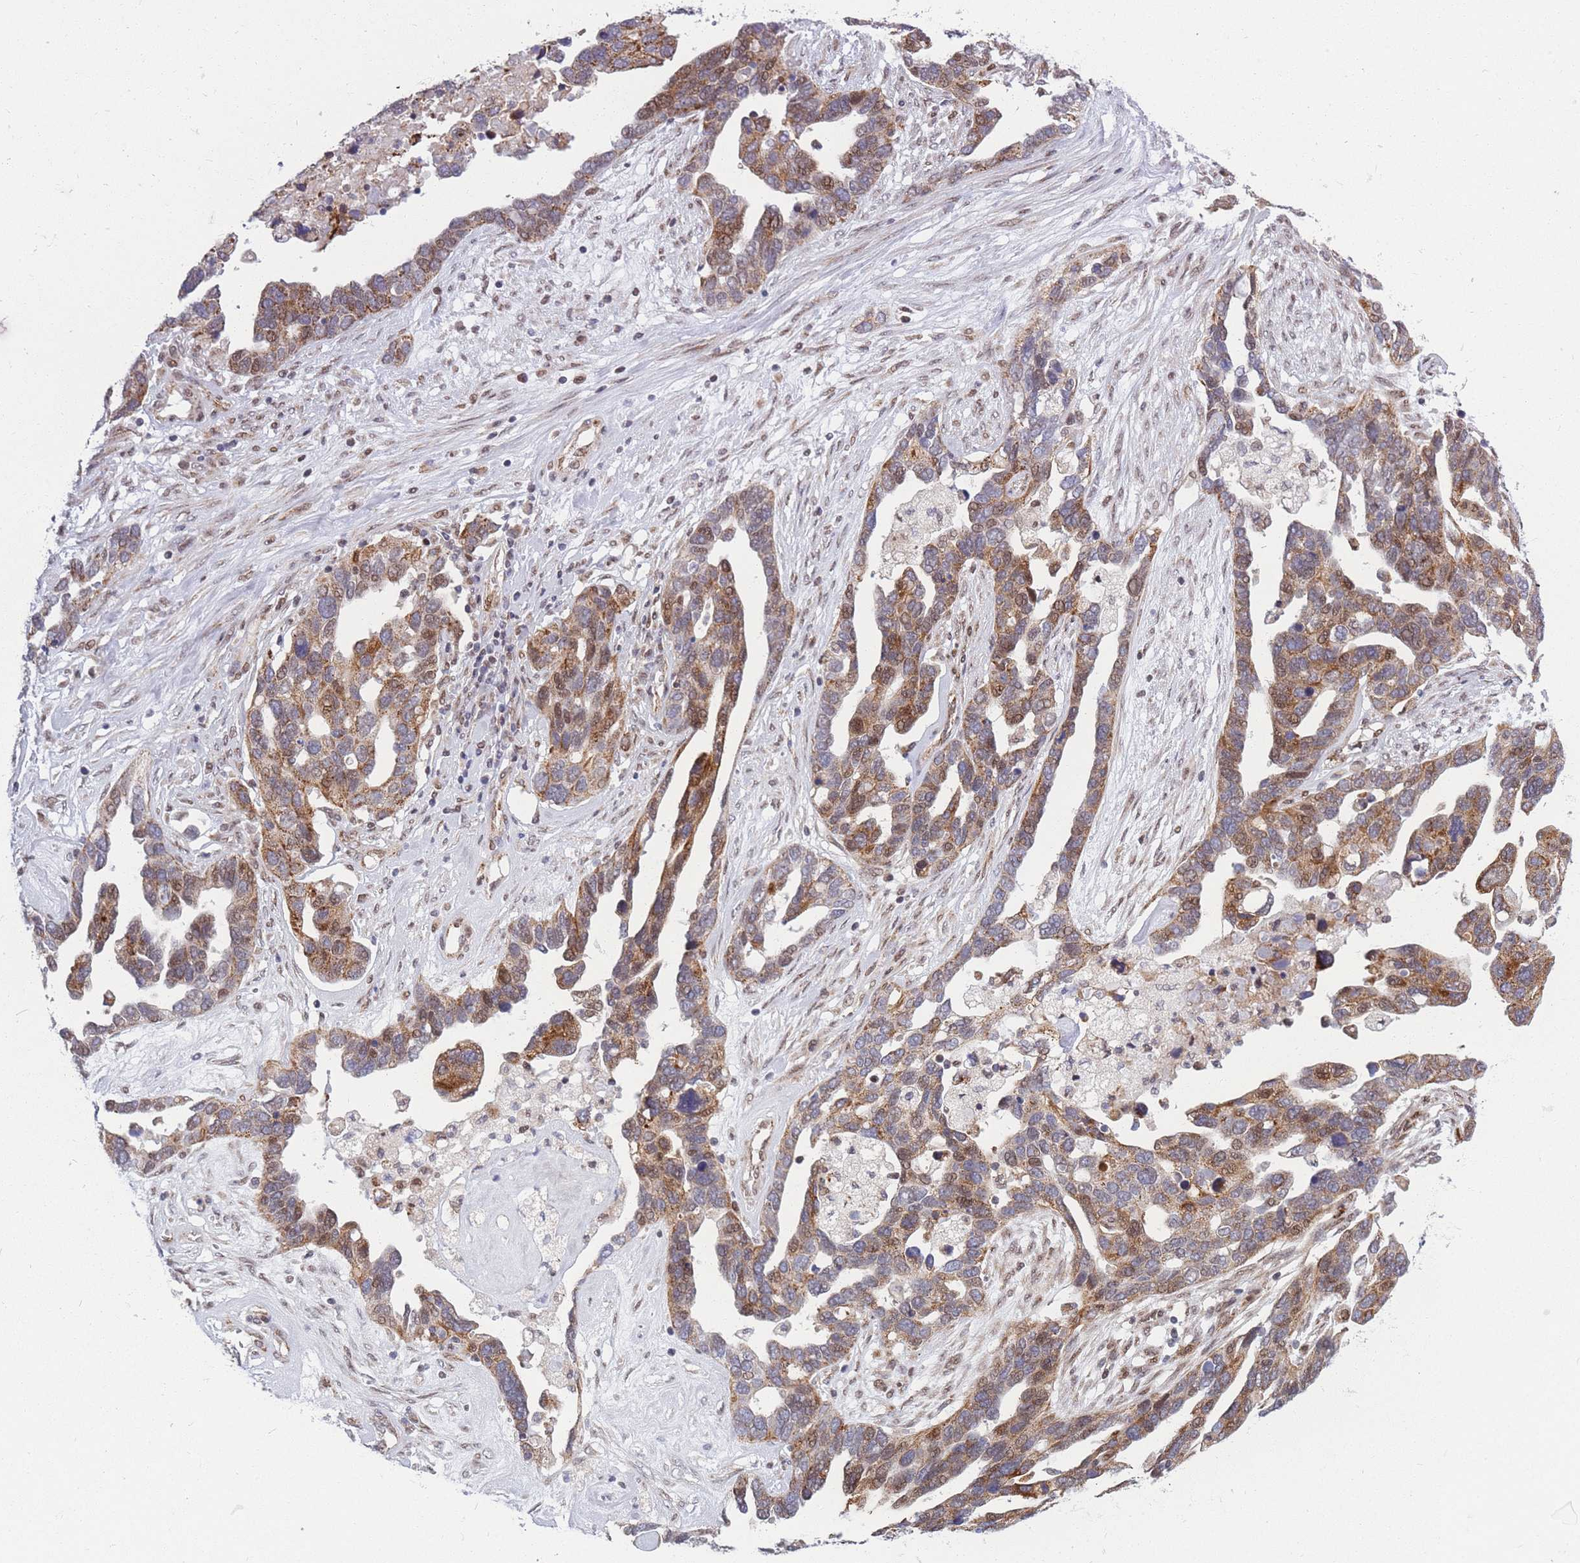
{"staining": {"intensity": "moderate", "quantity": ">75%", "location": "cytoplasmic/membranous,nuclear"}, "tissue": "ovarian cancer", "cell_type": "Tumor cells", "image_type": "cancer", "snomed": [{"axis": "morphology", "description": "Cystadenocarcinoma, serous, NOS"}, {"axis": "topography", "description": "Ovary"}], "caption": "Protein expression analysis of human ovarian cancer reveals moderate cytoplasmic/membranous and nuclear staining in approximately >75% of tumor cells. (Stains: DAB (3,3'-diaminobenzidine) in brown, nuclei in blue, Microscopy: brightfield microscopy at high magnification).", "gene": "MOB4", "patient": {"sex": "female", "age": 54}}